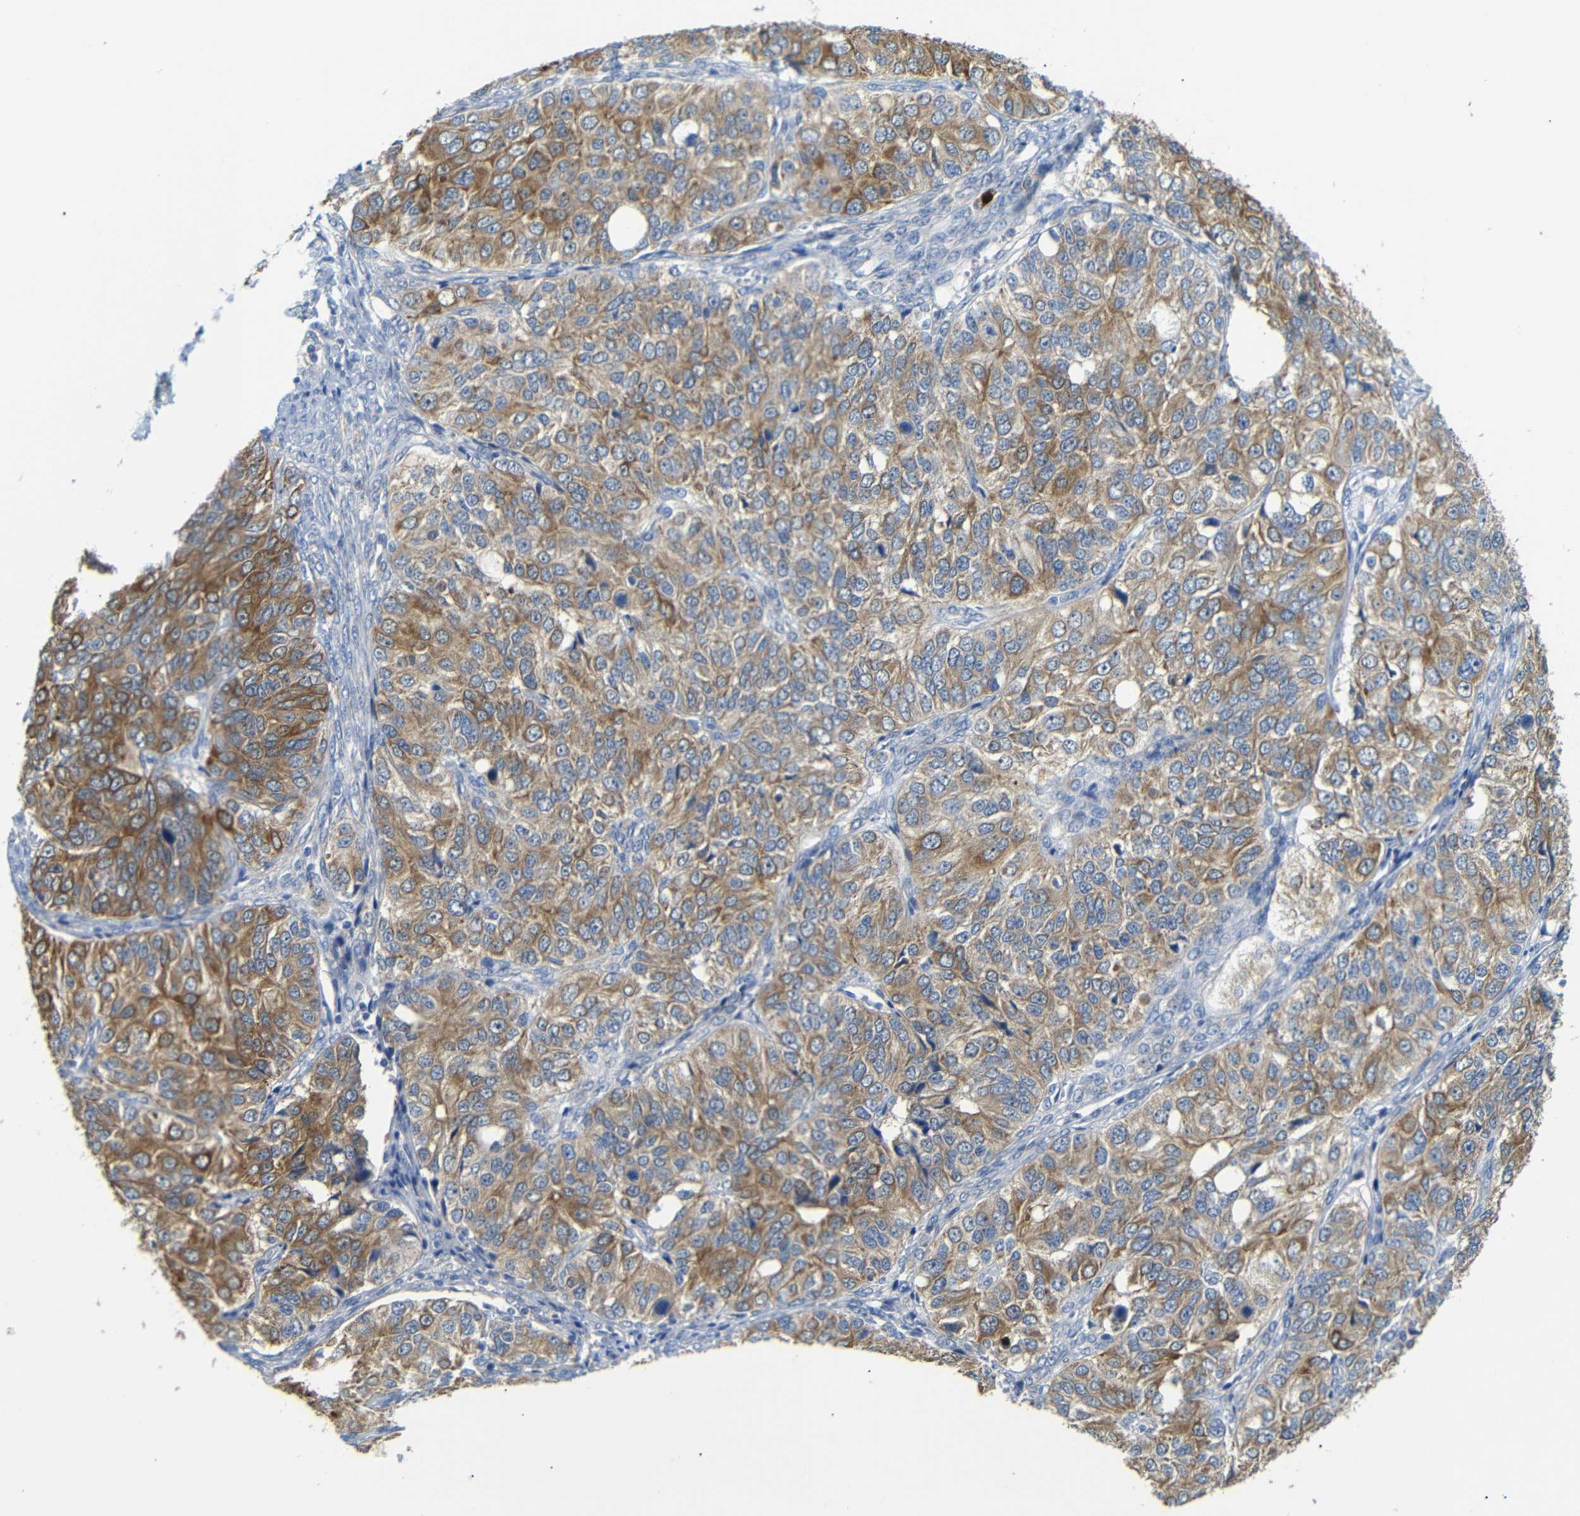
{"staining": {"intensity": "moderate", "quantity": ">75%", "location": "cytoplasmic/membranous"}, "tissue": "ovarian cancer", "cell_type": "Tumor cells", "image_type": "cancer", "snomed": [{"axis": "morphology", "description": "Carcinoma, endometroid"}, {"axis": "topography", "description": "Ovary"}], "caption": "A micrograph of ovarian cancer stained for a protein shows moderate cytoplasmic/membranous brown staining in tumor cells.", "gene": "ALOX15", "patient": {"sex": "female", "age": 51}}